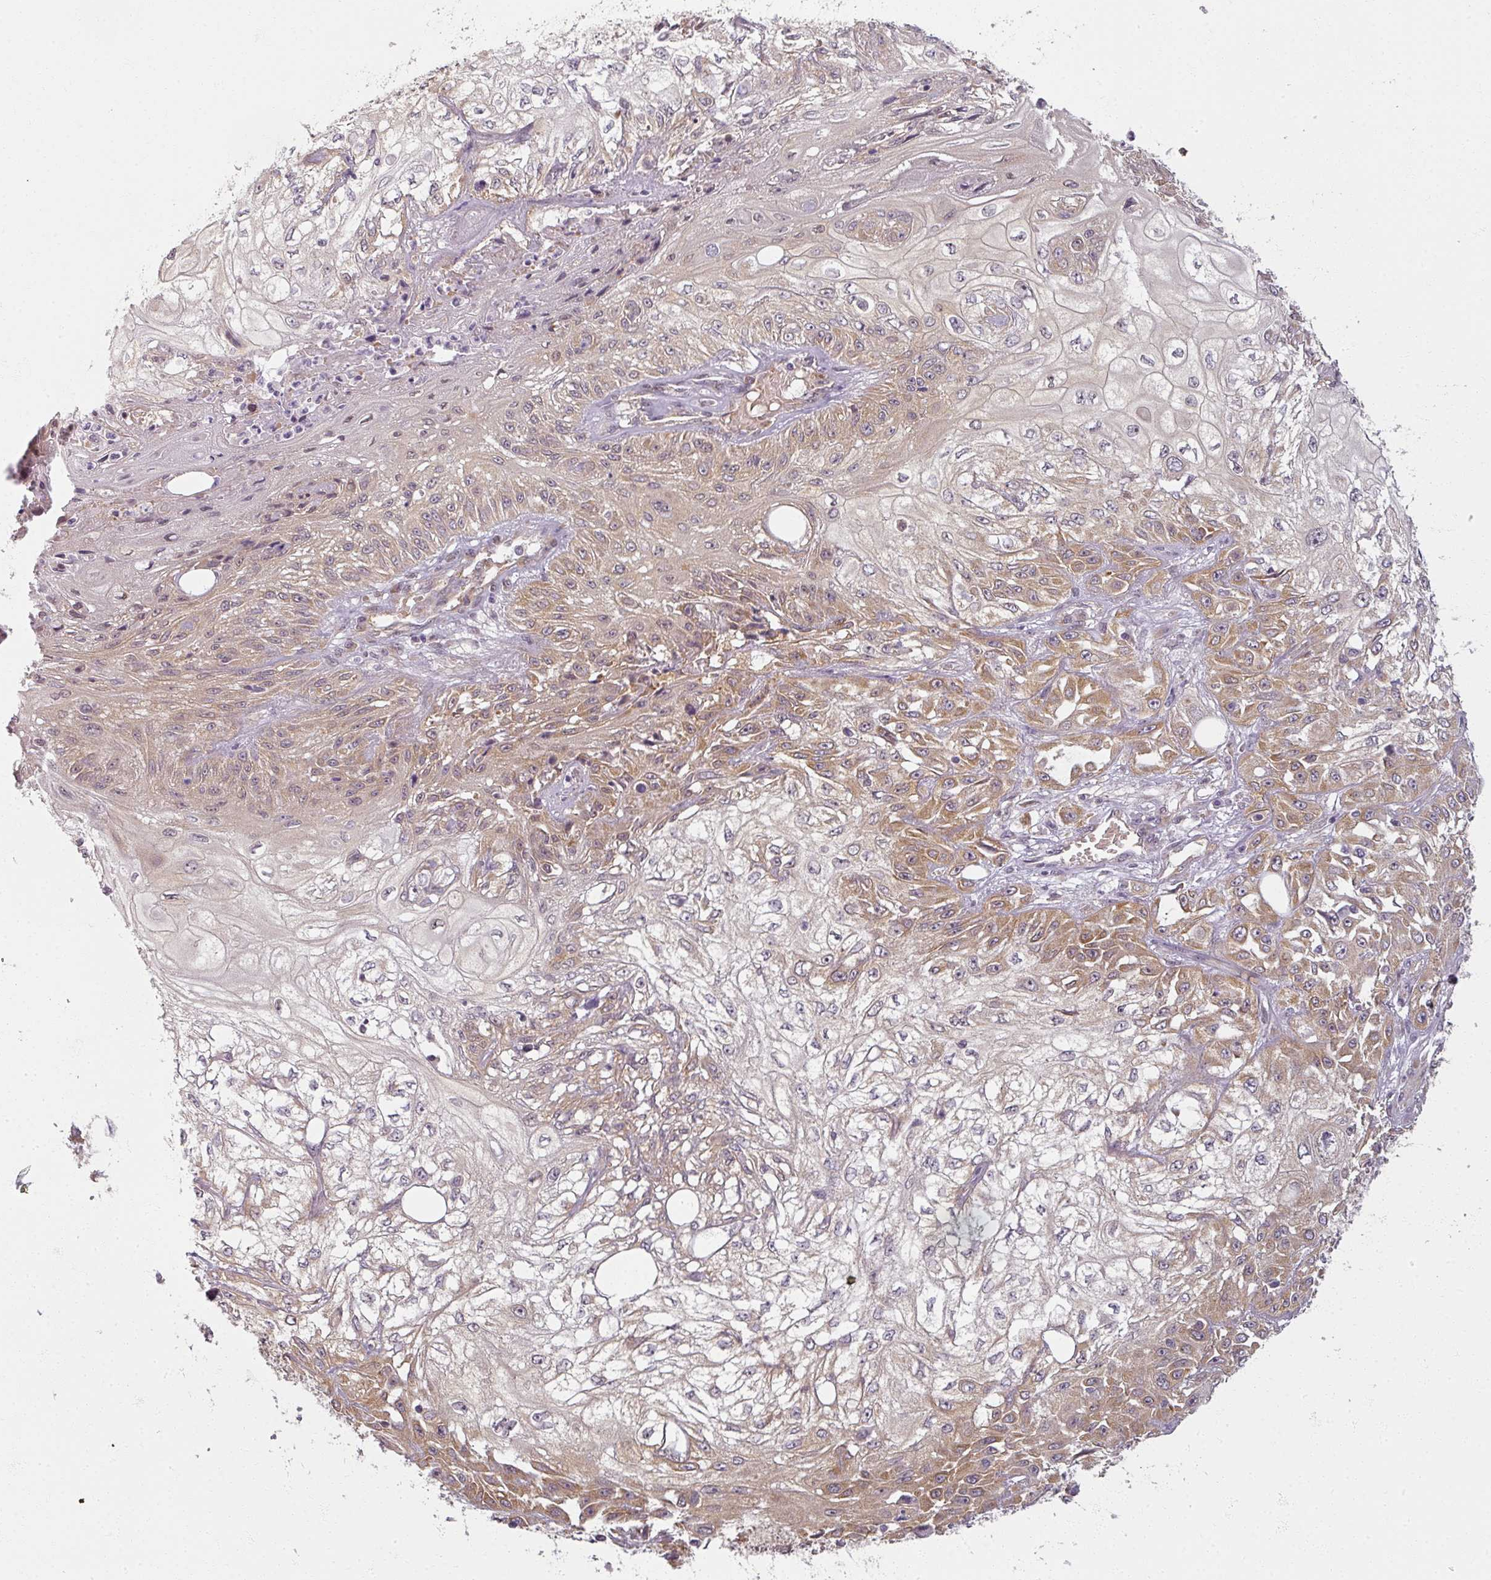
{"staining": {"intensity": "moderate", "quantity": "25%-75%", "location": "cytoplasmic/membranous"}, "tissue": "skin cancer", "cell_type": "Tumor cells", "image_type": "cancer", "snomed": [{"axis": "morphology", "description": "Squamous cell carcinoma, NOS"}, {"axis": "morphology", "description": "Squamous cell carcinoma, metastatic, NOS"}, {"axis": "topography", "description": "Skin"}, {"axis": "topography", "description": "Lymph node"}], "caption": "Protein analysis of skin squamous cell carcinoma tissue demonstrates moderate cytoplasmic/membranous staining in approximately 25%-75% of tumor cells.", "gene": "AGPAT4", "patient": {"sex": "male", "age": 75}}